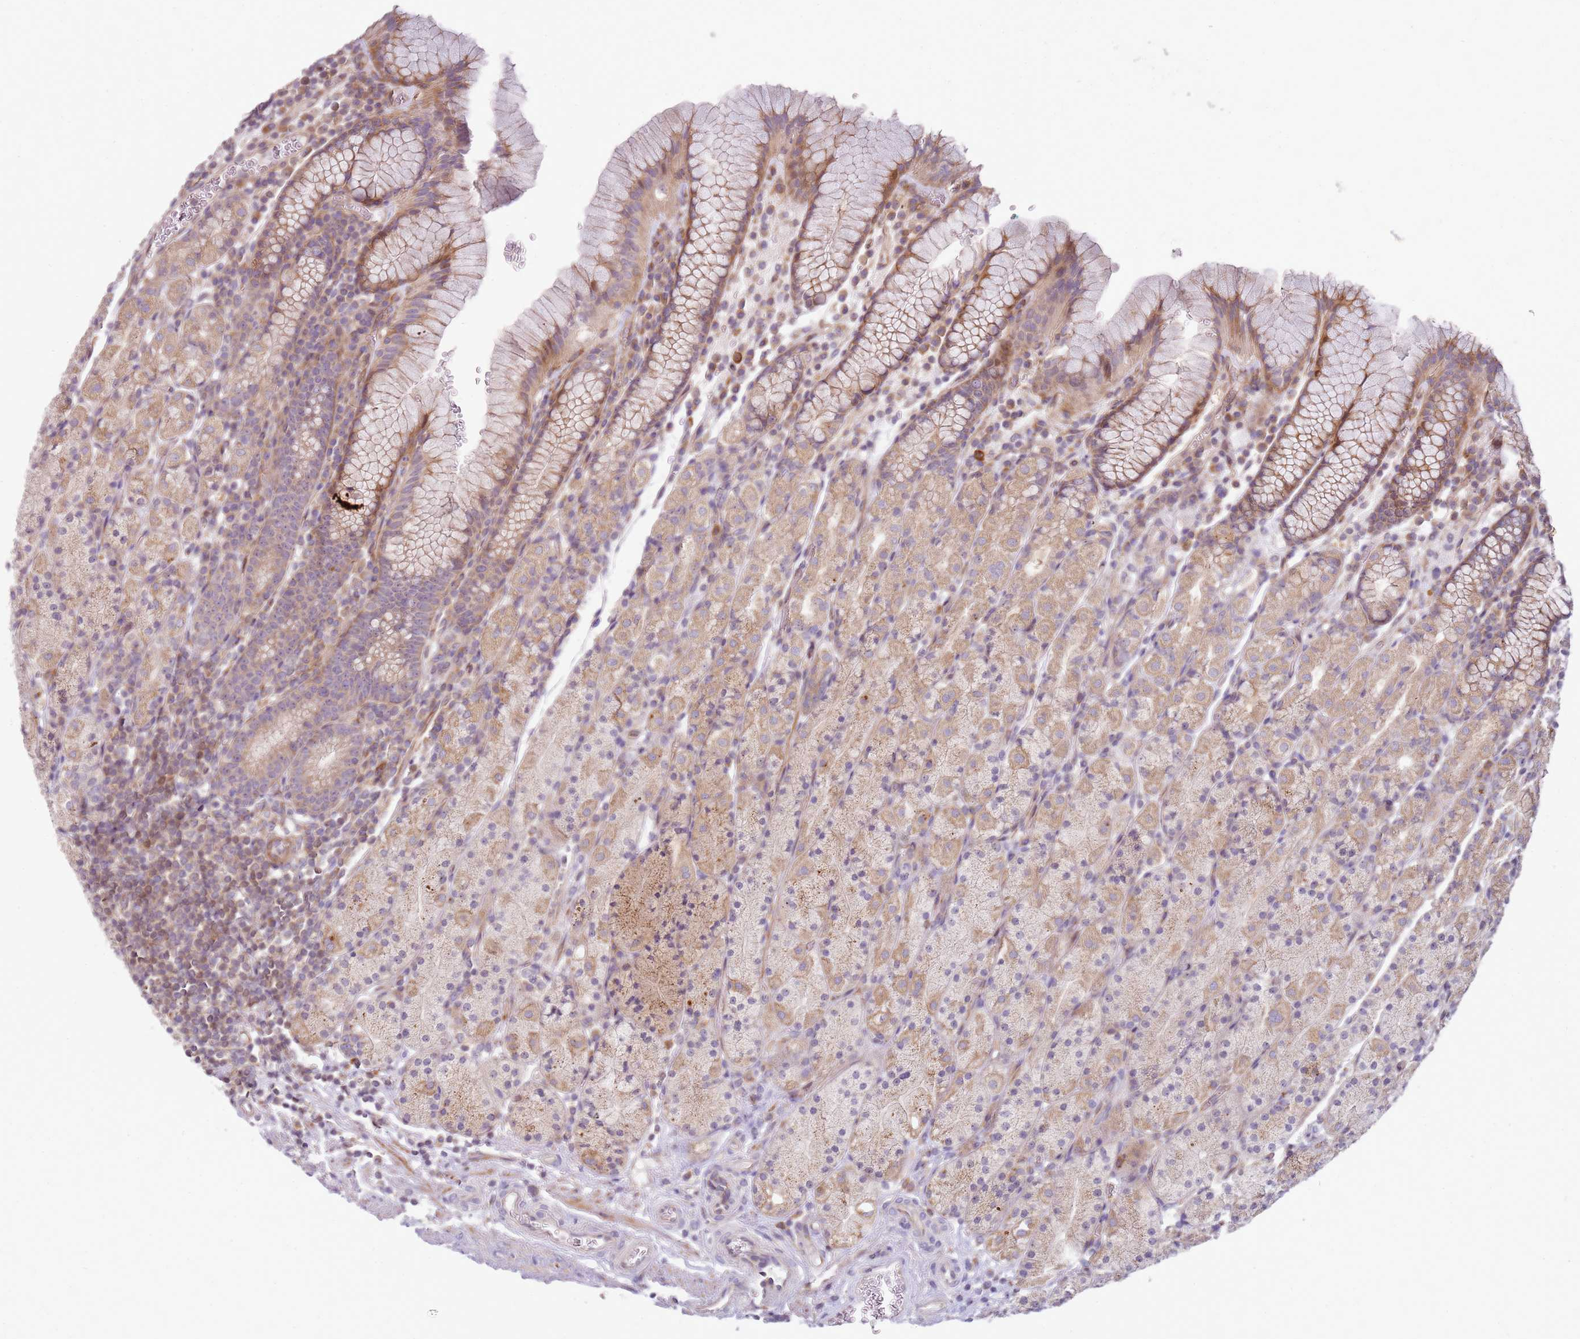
{"staining": {"intensity": "moderate", "quantity": "25%-75%", "location": "cytoplasmic/membranous"}, "tissue": "stomach", "cell_type": "Glandular cells", "image_type": "normal", "snomed": [{"axis": "morphology", "description": "Normal tissue, NOS"}, {"axis": "topography", "description": "Stomach, upper"}, {"axis": "topography", "description": "Stomach"}], "caption": "Immunohistochemistry histopathology image of benign human stomach stained for a protein (brown), which exhibits medium levels of moderate cytoplasmic/membranous staining in approximately 25%-75% of glandular cells.", "gene": "GRAP", "patient": {"sex": "male", "age": 62}}